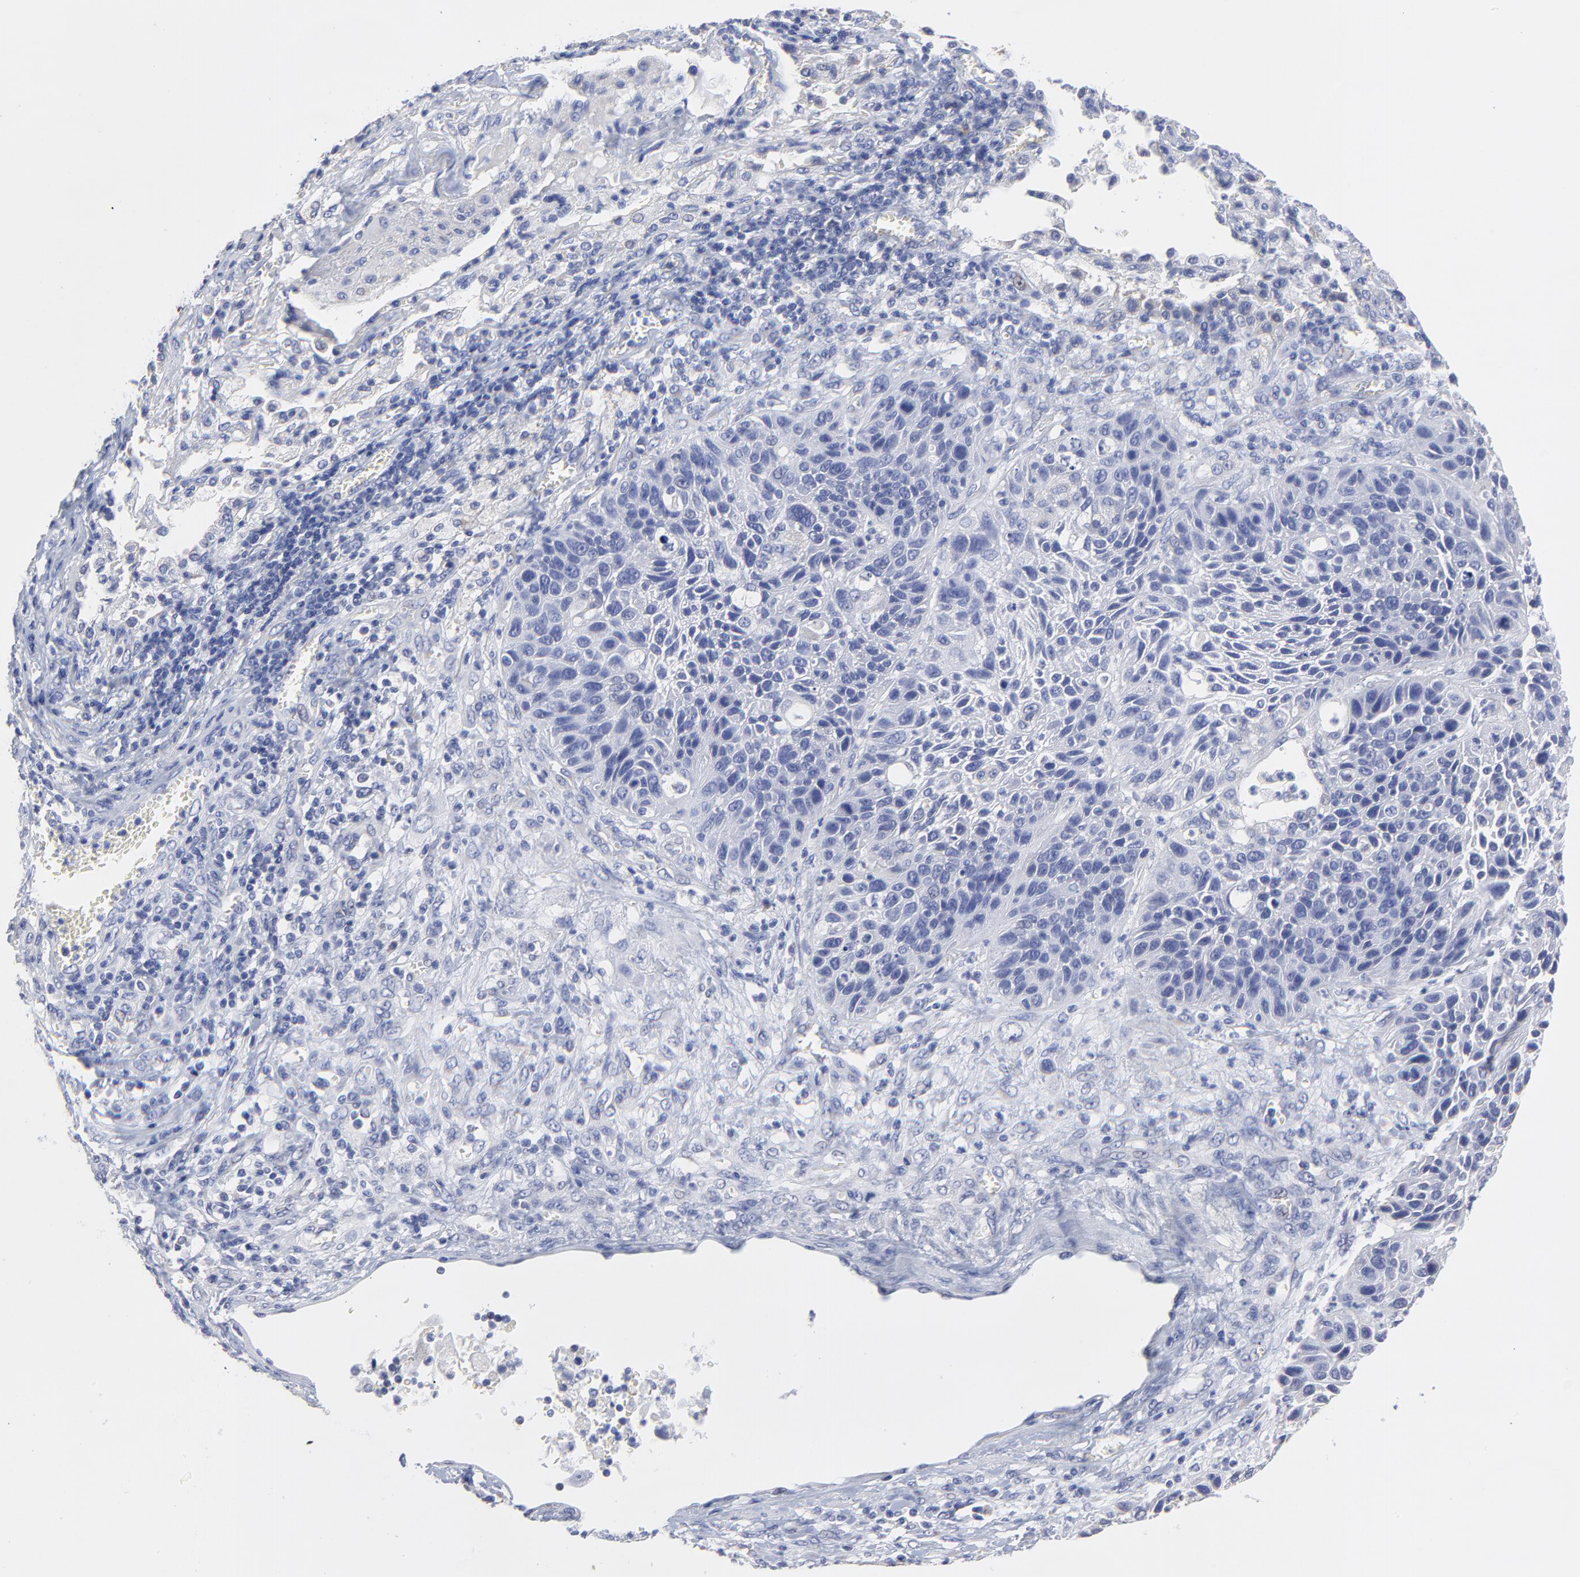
{"staining": {"intensity": "negative", "quantity": "none", "location": "none"}, "tissue": "lung cancer", "cell_type": "Tumor cells", "image_type": "cancer", "snomed": [{"axis": "morphology", "description": "Squamous cell carcinoma, NOS"}, {"axis": "topography", "description": "Lung"}], "caption": "High power microscopy micrograph of an immunohistochemistry image of lung cancer, revealing no significant staining in tumor cells.", "gene": "LAX1", "patient": {"sex": "female", "age": 76}}